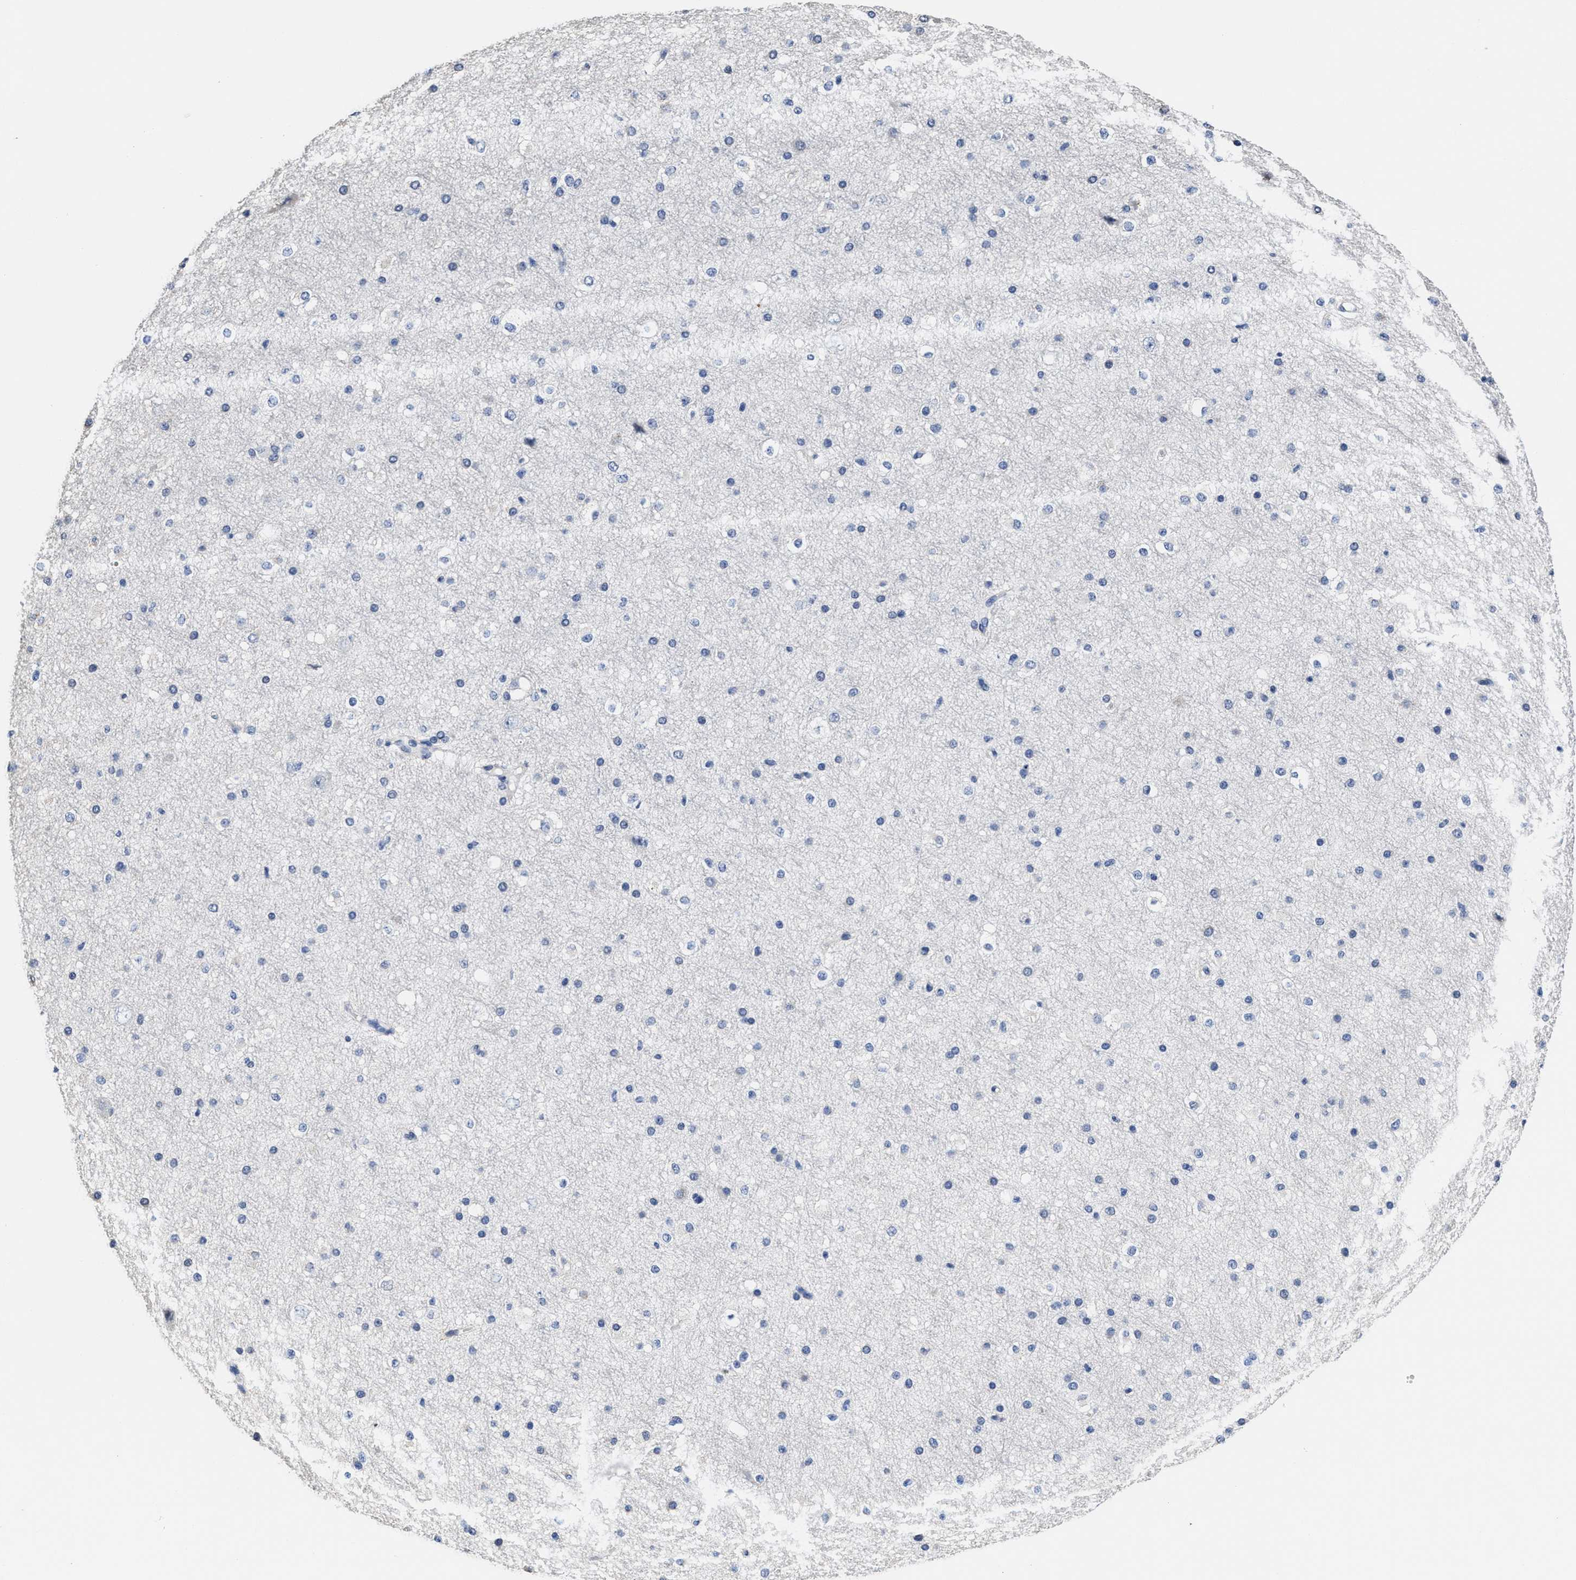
{"staining": {"intensity": "negative", "quantity": "none", "location": "none"}, "tissue": "cerebral cortex", "cell_type": "Endothelial cells", "image_type": "normal", "snomed": [{"axis": "morphology", "description": "Normal tissue, NOS"}, {"axis": "morphology", "description": "Developmental malformation"}, {"axis": "topography", "description": "Cerebral cortex"}], "caption": "Immunohistochemistry micrograph of benign cerebral cortex: human cerebral cortex stained with DAB (3,3'-diaminobenzidine) reveals no significant protein positivity in endothelial cells.", "gene": "ZFAT", "patient": {"sex": "female", "age": 30}}